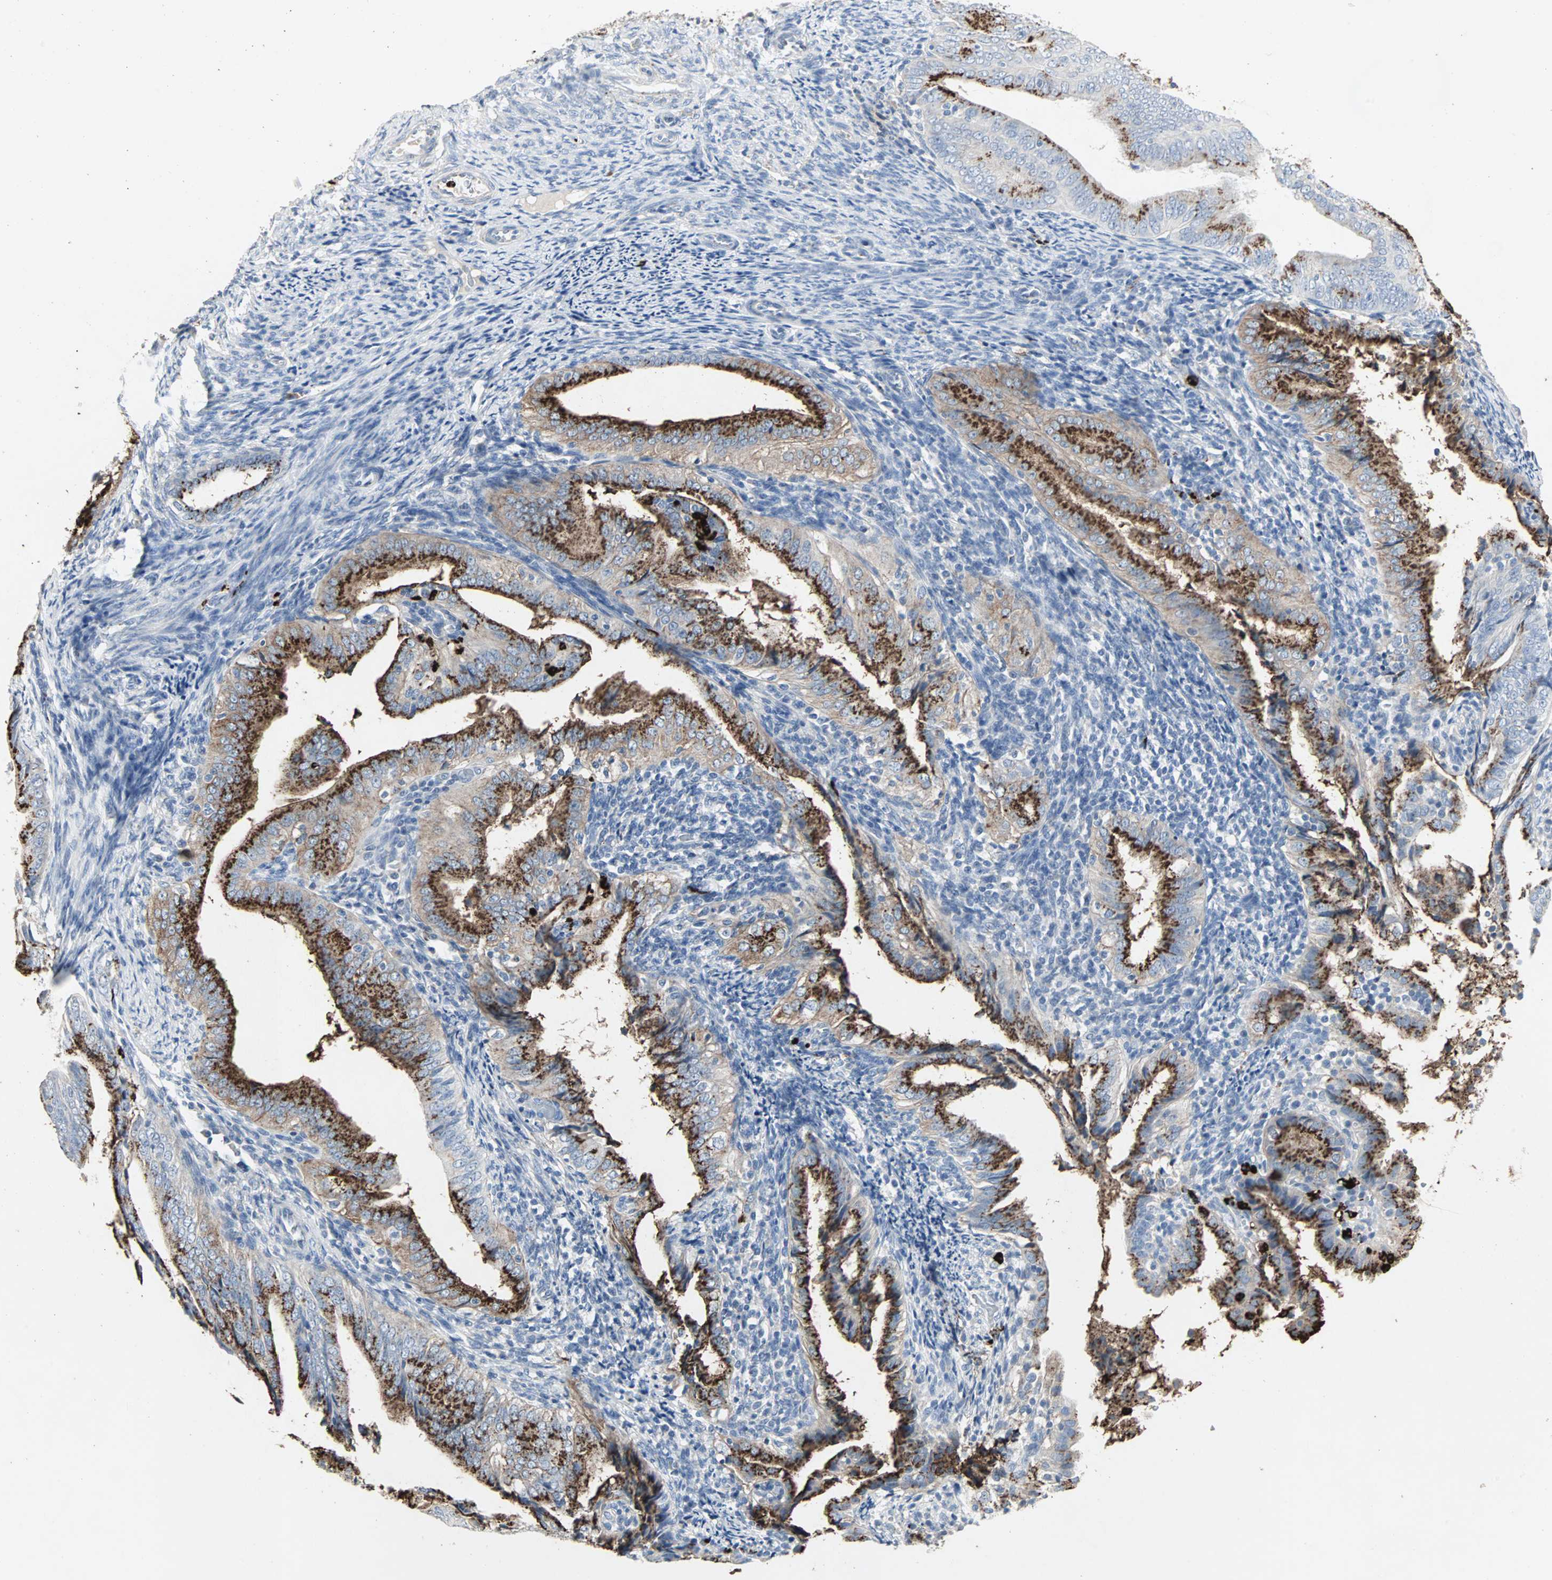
{"staining": {"intensity": "strong", "quantity": ">75%", "location": "cytoplasmic/membranous"}, "tissue": "endometrial cancer", "cell_type": "Tumor cells", "image_type": "cancer", "snomed": [{"axis": "morphology", "description": "Adenocarcinoma, NOS"}, {"axis": "topography", "description": "Endometrium"}], "caption": "Protein positivity by immunohistochemistry (IHC) shows strong cytoplasmic/membranous expression in approximately >75% of tumor cells in endometrial cancer (adenocarcinoma). The protein of interest is stained brown, and the nuclei are stained in blue (DAB IHC with brightfield microscopy, high magnification).", "gene": "CEACAM6", "patient": {"sex": "female", "age": 58}}